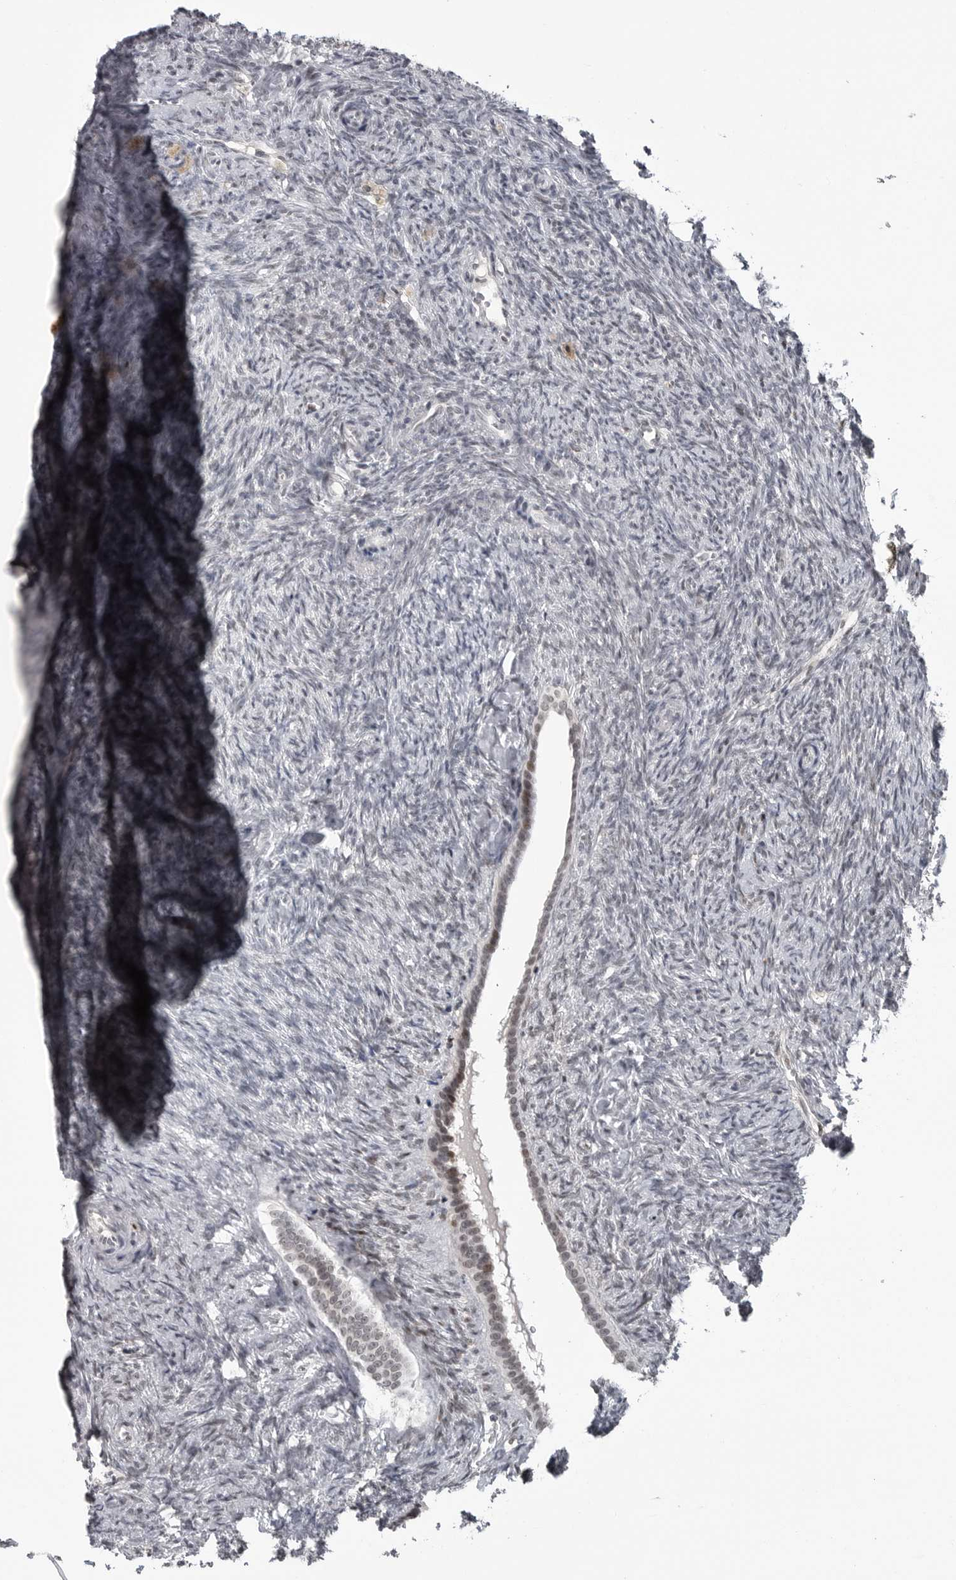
{"staining": {"intensity": "negative", "quantity": "none", "location": "none"}, "tissue": "ovary", "cell_type": "Ovarian stroma cells", "image_type": "normal", "snomed": [{"axis": "morphology", "description": "Normal tissue, NOS"}, {"axis": "topography", "description": "Ovary"}], "caption": "Unremarkable ovary was stained to show a protein in brown. There is no significant positivity in ovarian stroma cells.", "gene": "C8orf58", "patient": {"sex": "female", "age": 41}}